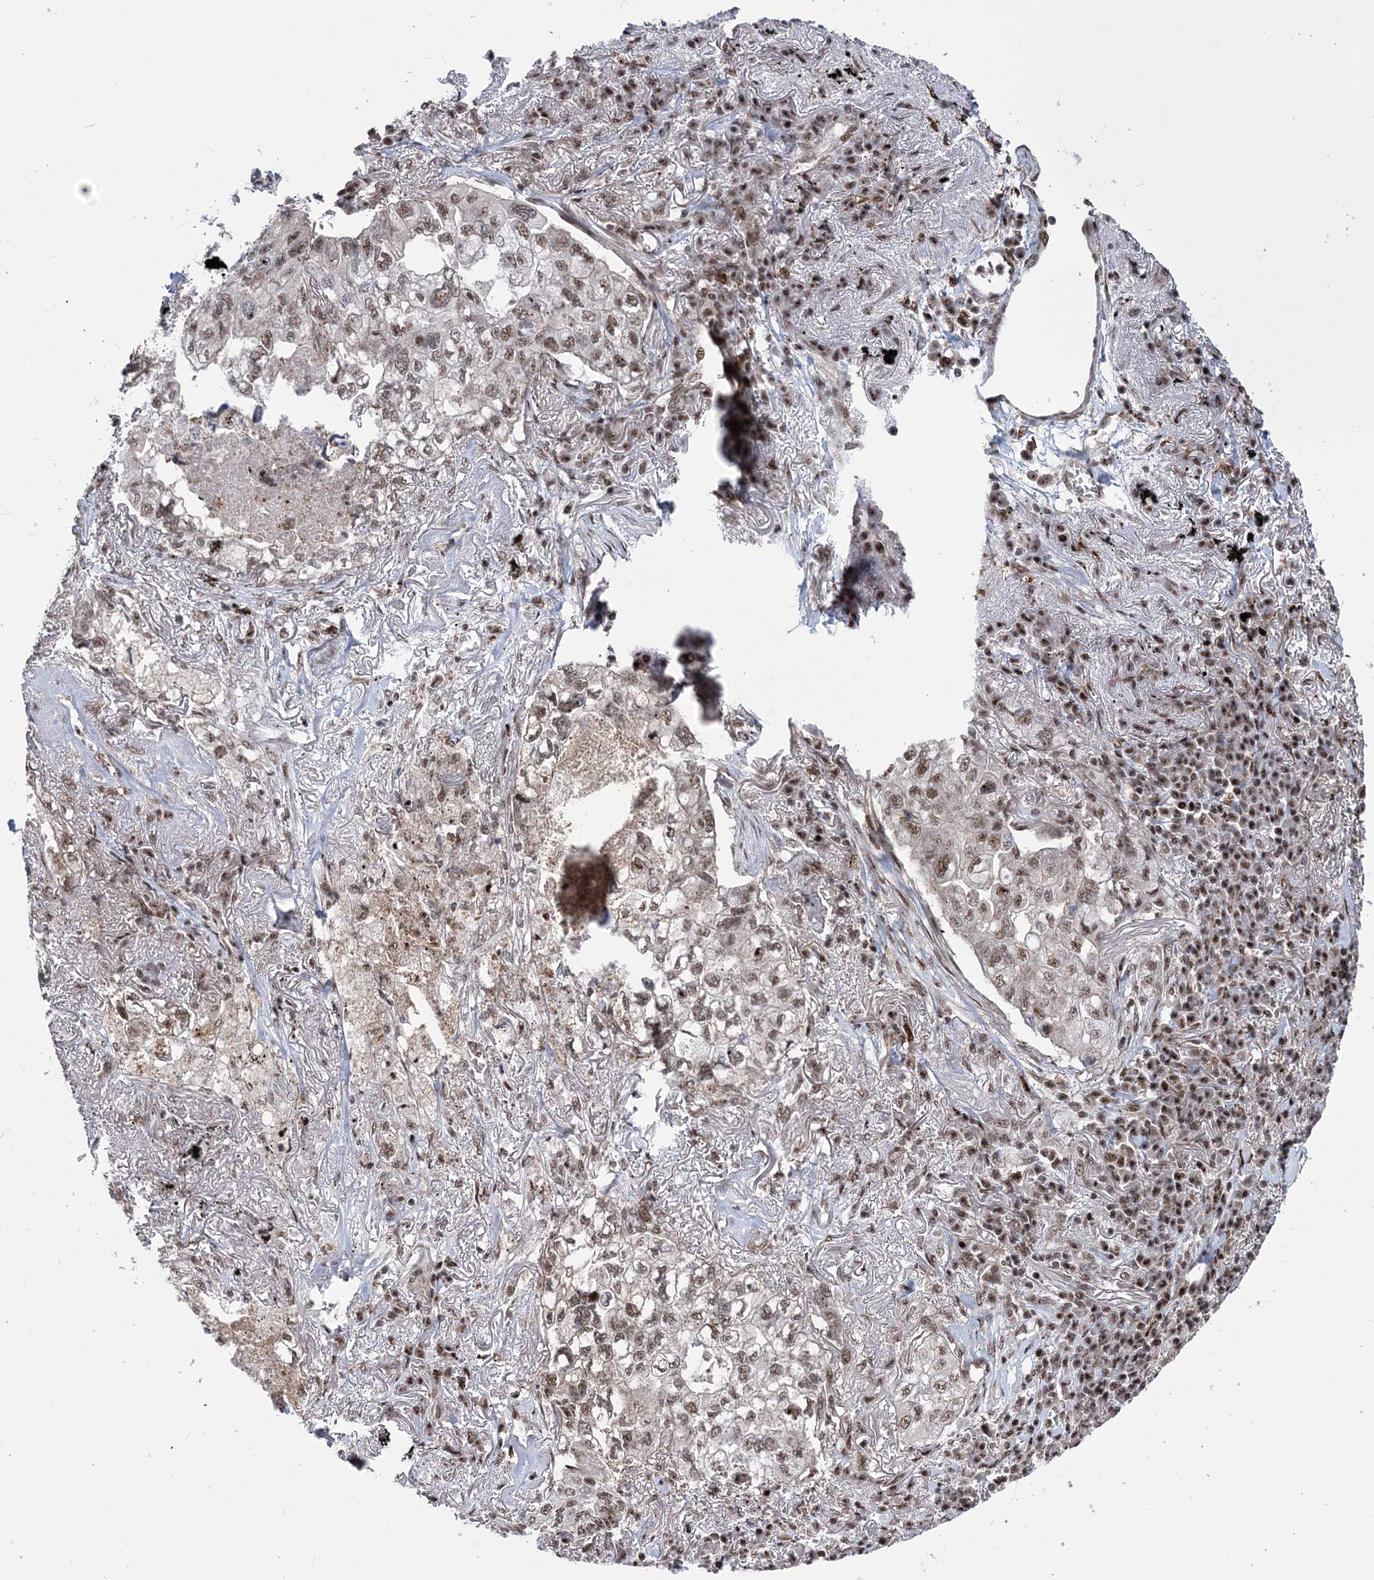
{"staining": {"intensity": "moderate", "quantity": ">75%", "location": "nuclear"}, "tissue": "lung cancer", "cell_type": "Tumor cells", "image_type": "cancer", "snomed": [{"axis": "morphology", "description": "Adenocarcinoma, NOS"}, {"axis": "topography", "description": "Lung"}], "caption": "DAB immunohistochemical staining of lung adenocarcinoma shows moderate nuclear protein staining in about >75% of tumor cells.", "gene": "TATDN2", "patient": {"sex": "male", "age": 65}}